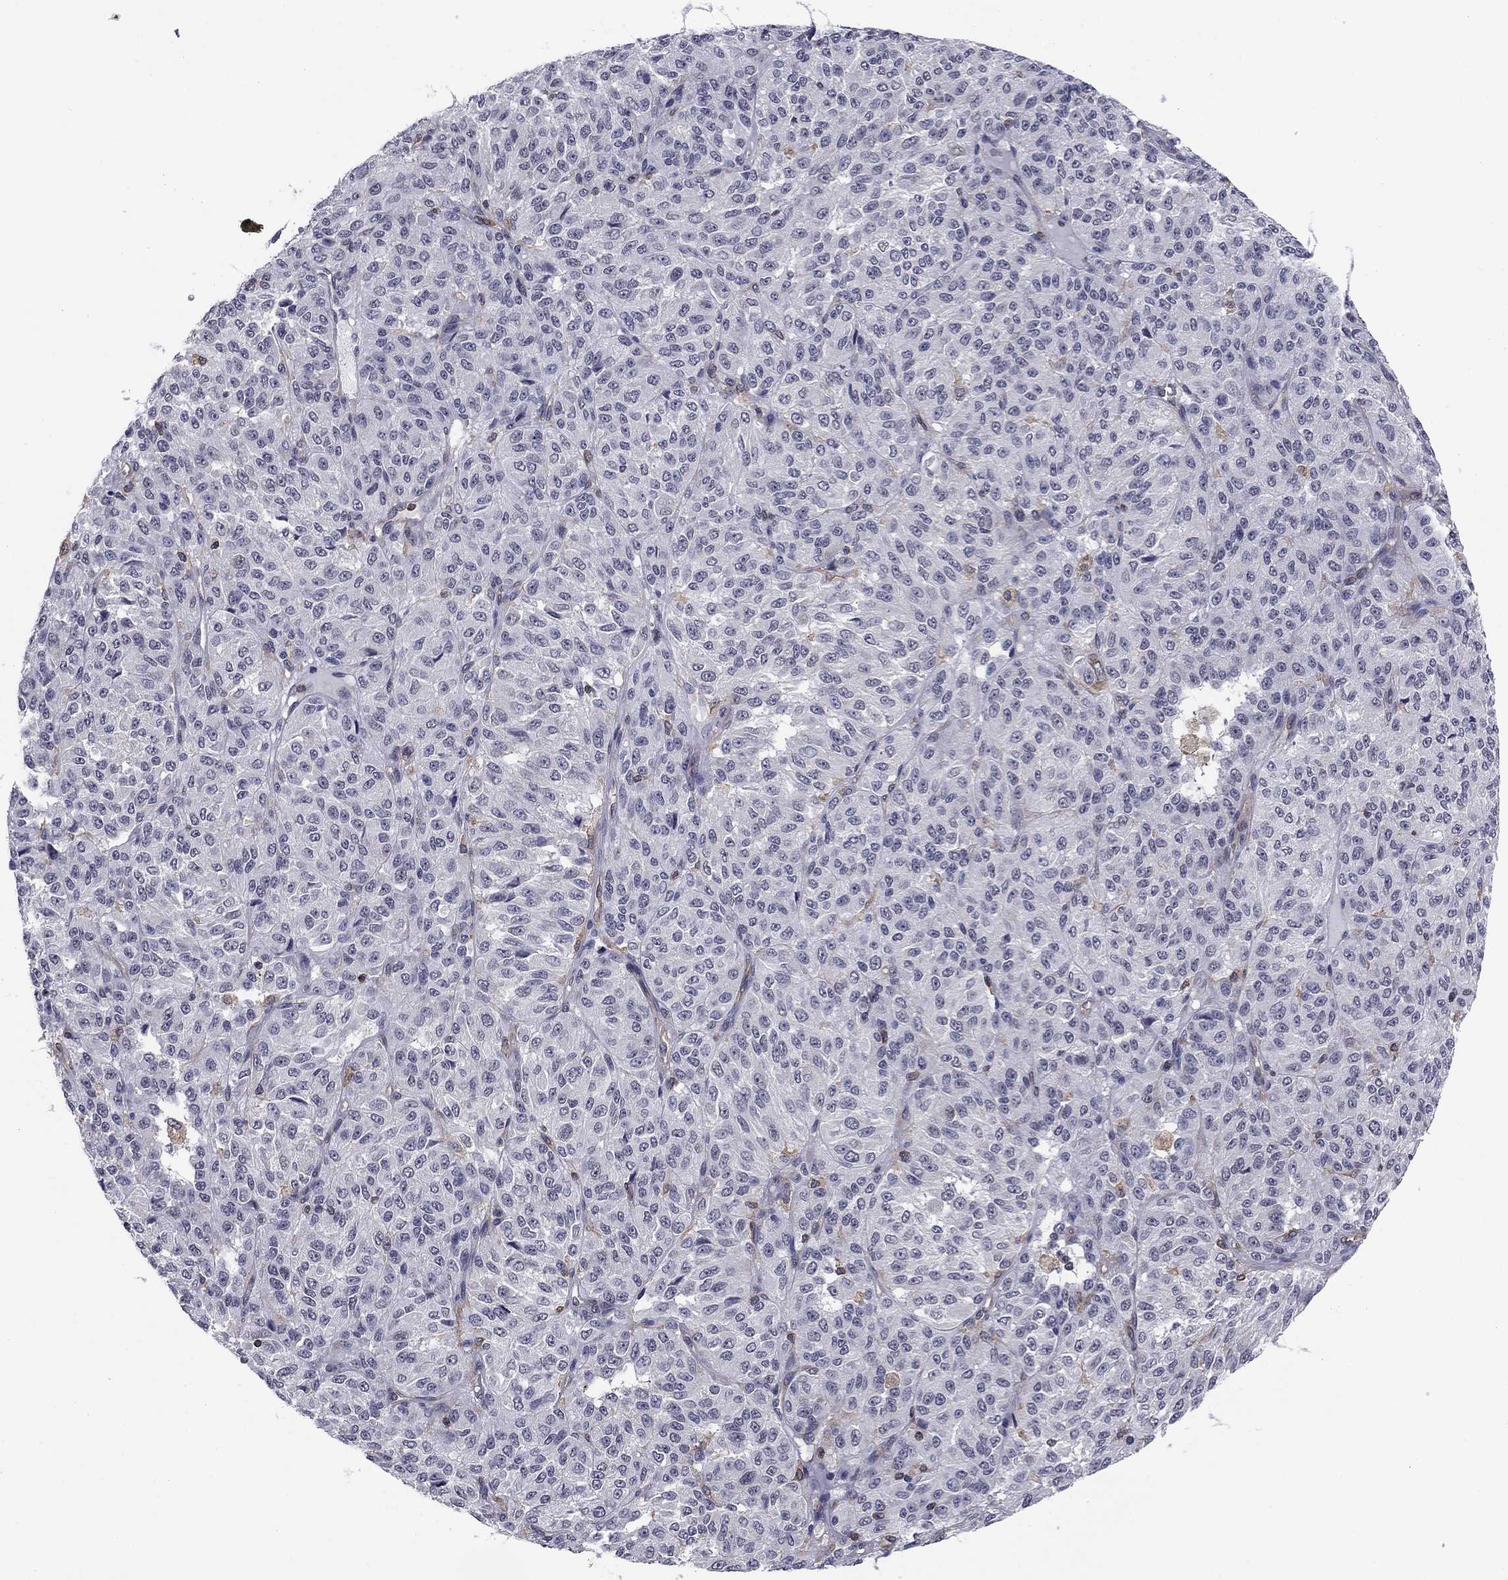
{"staining": {"intensity": "negative", "quantity": "none", "location": "none"}, "tissue": "melanoma", "cell_type": "Tumor cells", "image_type": "cancer", "snomed": [{"axis": "morphology", "description": "Malignant melanoma, Metastatic site"}, {"axis": "topography", "description": "Brain"}], "caption": "This is an immunohistochemistry (IHC) histopathology image of malignant melanoma (metastatic site). There is no positivity in tumor cells.", "gene": "PLCB2", "patient": {"sex": "female", "age": 56}}